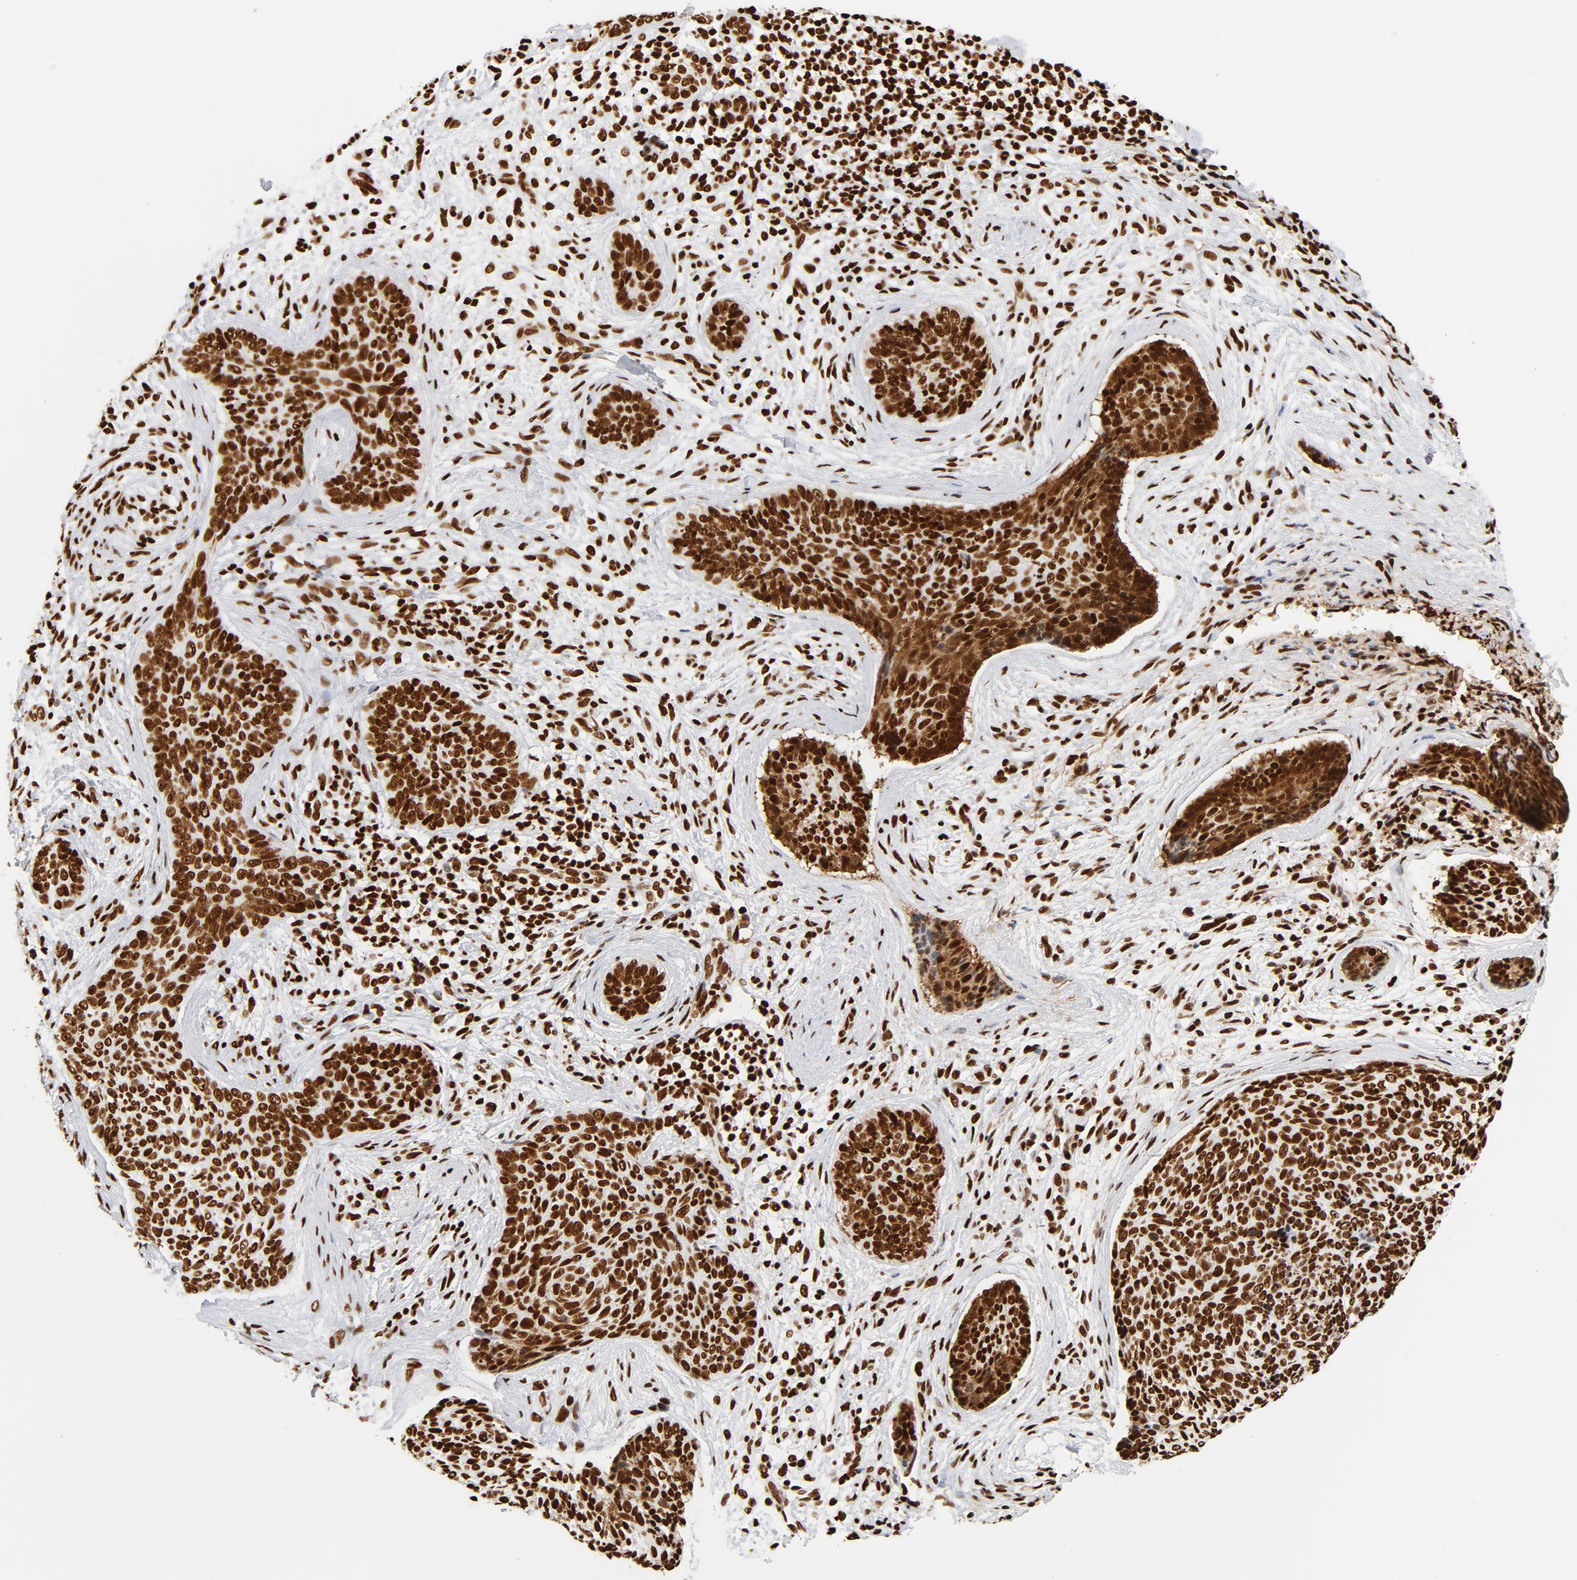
{"staining": {"intensity": "strong", "quantity": ">75%", "location": "nuclear"}, "tissue": "skin cancer", "cell_type": "Tumor cells", "image_type": "cancer", "snomed": [{"axis": "morphology", "description": "Normal tissue, NOS"}, {"axis": "morphology", "description": "Basal cell carcinoma"}, {"axis": "topography", "description": "Skin"}], "caption": "There is high levels of strong nuclear positivity in tumor cells of skin basal cell carcinoma, as demonstrated by immunohistochemical staining (brown color).", "gene": "XRCC6", "patient": {"sex": "female", "age": 57}}